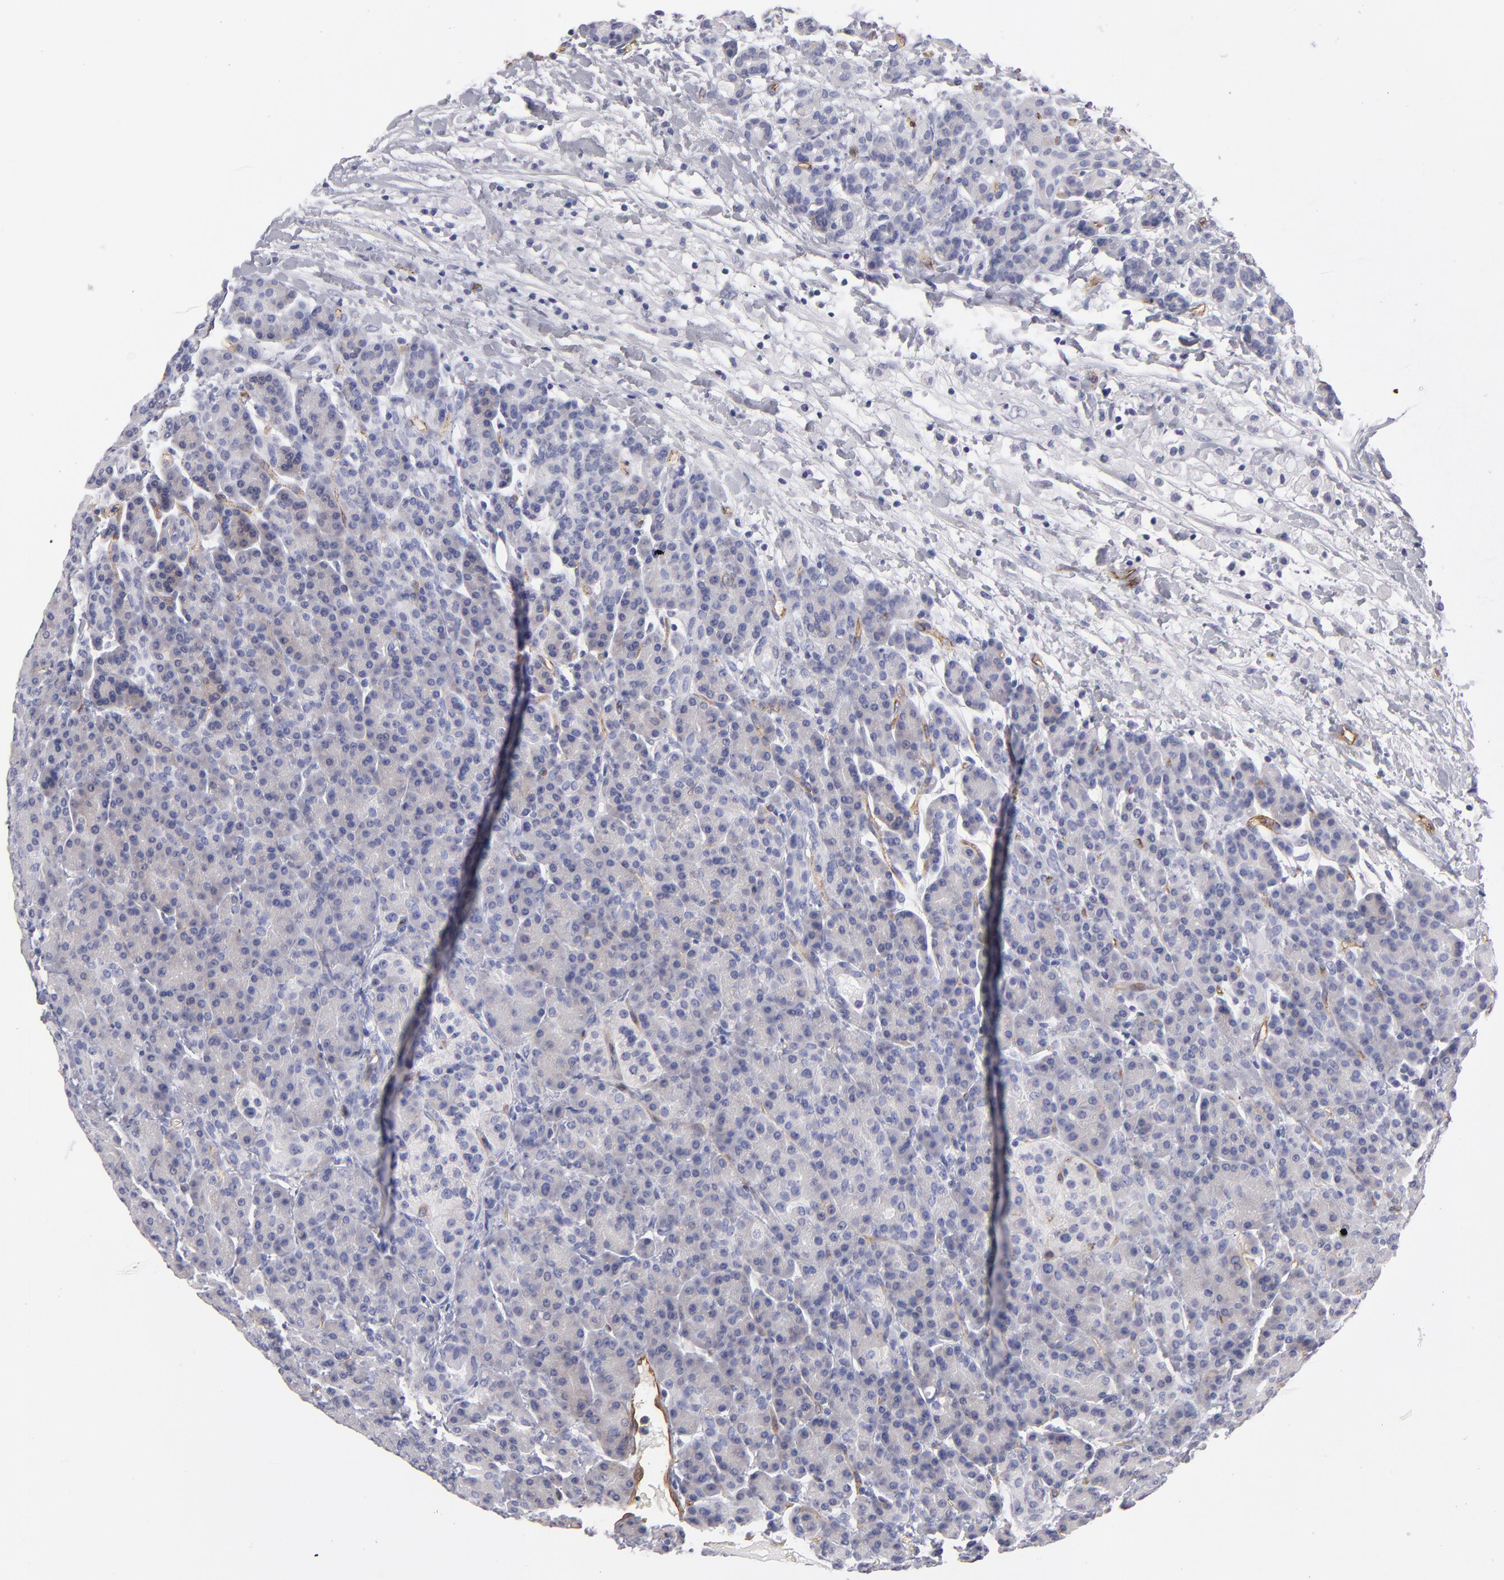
{"staining": {"intensity": "negative", "quantity": "none", "location": "none"}, "tissue": "pancreas", "cell_type": "Exocrine glandular cells", "image_type": "normal", "snomed": [{"axis": "morphology", "description": "Normal tissue, NOS"}, {"axis": "topography", "description": "Pancreas"}], "caption": "Immunohistochemistry (IHC) histopathology image of benign pancreas stained for a protein (brown), which exhibits no expression in exocrine glandular cells. (IHC, brightfield microscopy, high magnification).", "gene": "PLVAP", "patient": {"sex": "female", "age": 77}}